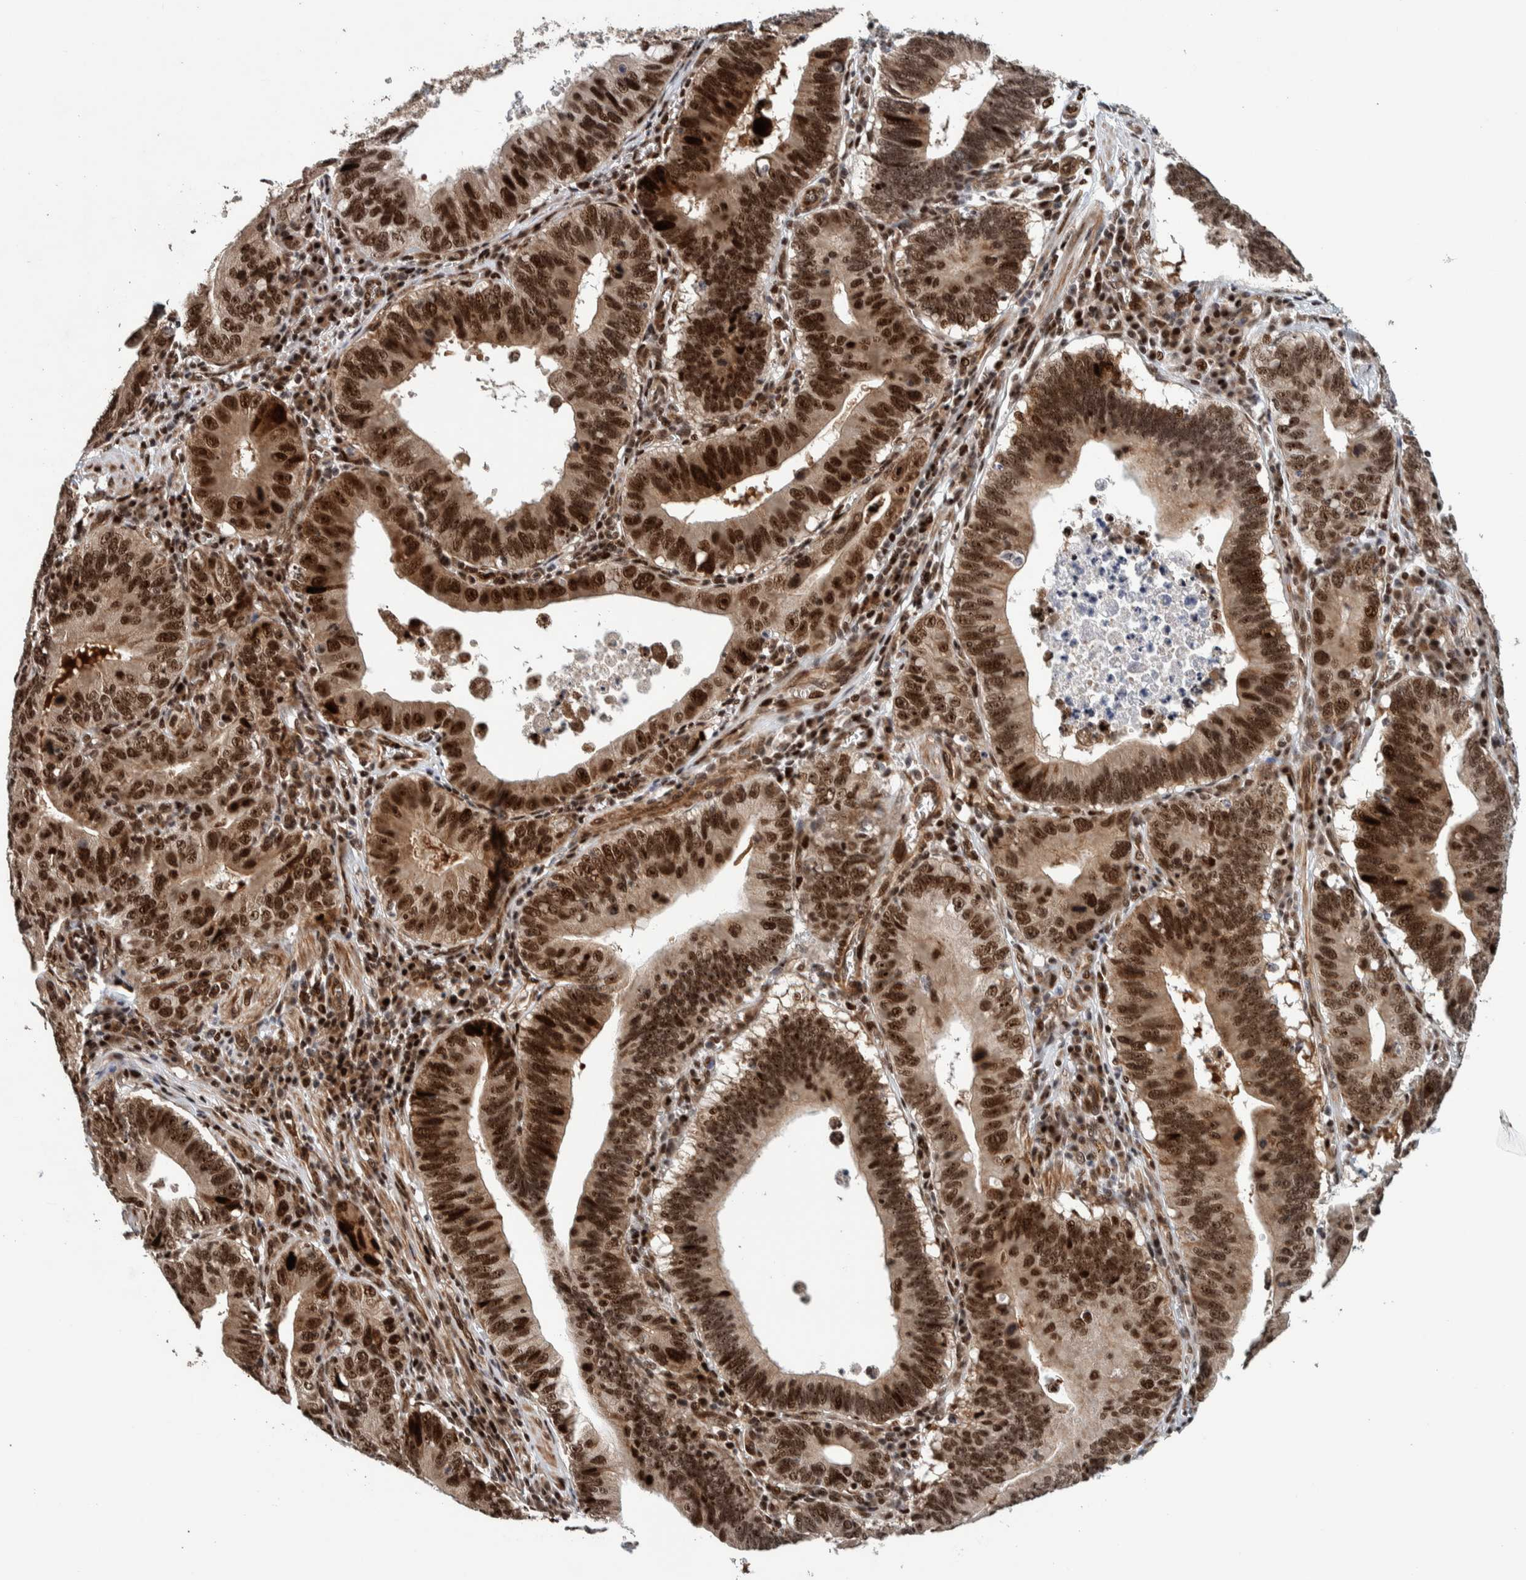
{"staining": {"intensity": "strong", "quantity": ">75%", "location": "cytoplasmic/membranous,nuclear"}, "tissue": "stomach cancer", "cell_type": "Tumor cells", "image_type": "cancer", "snomed": [{"axis": "morphology", "description": "Adenocarcinoma, NOS"}, {"axis": "topography", "description": "Stomach"}, {"axis": "topography", "description": "Gastric cardia"}], "caption": "Protein staining reveals strong cytoplasmic/membranous and nuclear positivity in about >75% of tumor cells in stomach adenocarcinoma. Using DAB (brown) and hematoxylin (blue) stains, captured at high magnification using brightfield microscopy.", "gene": "CHD4", "patient": {"sex": "male", "age": 59}}